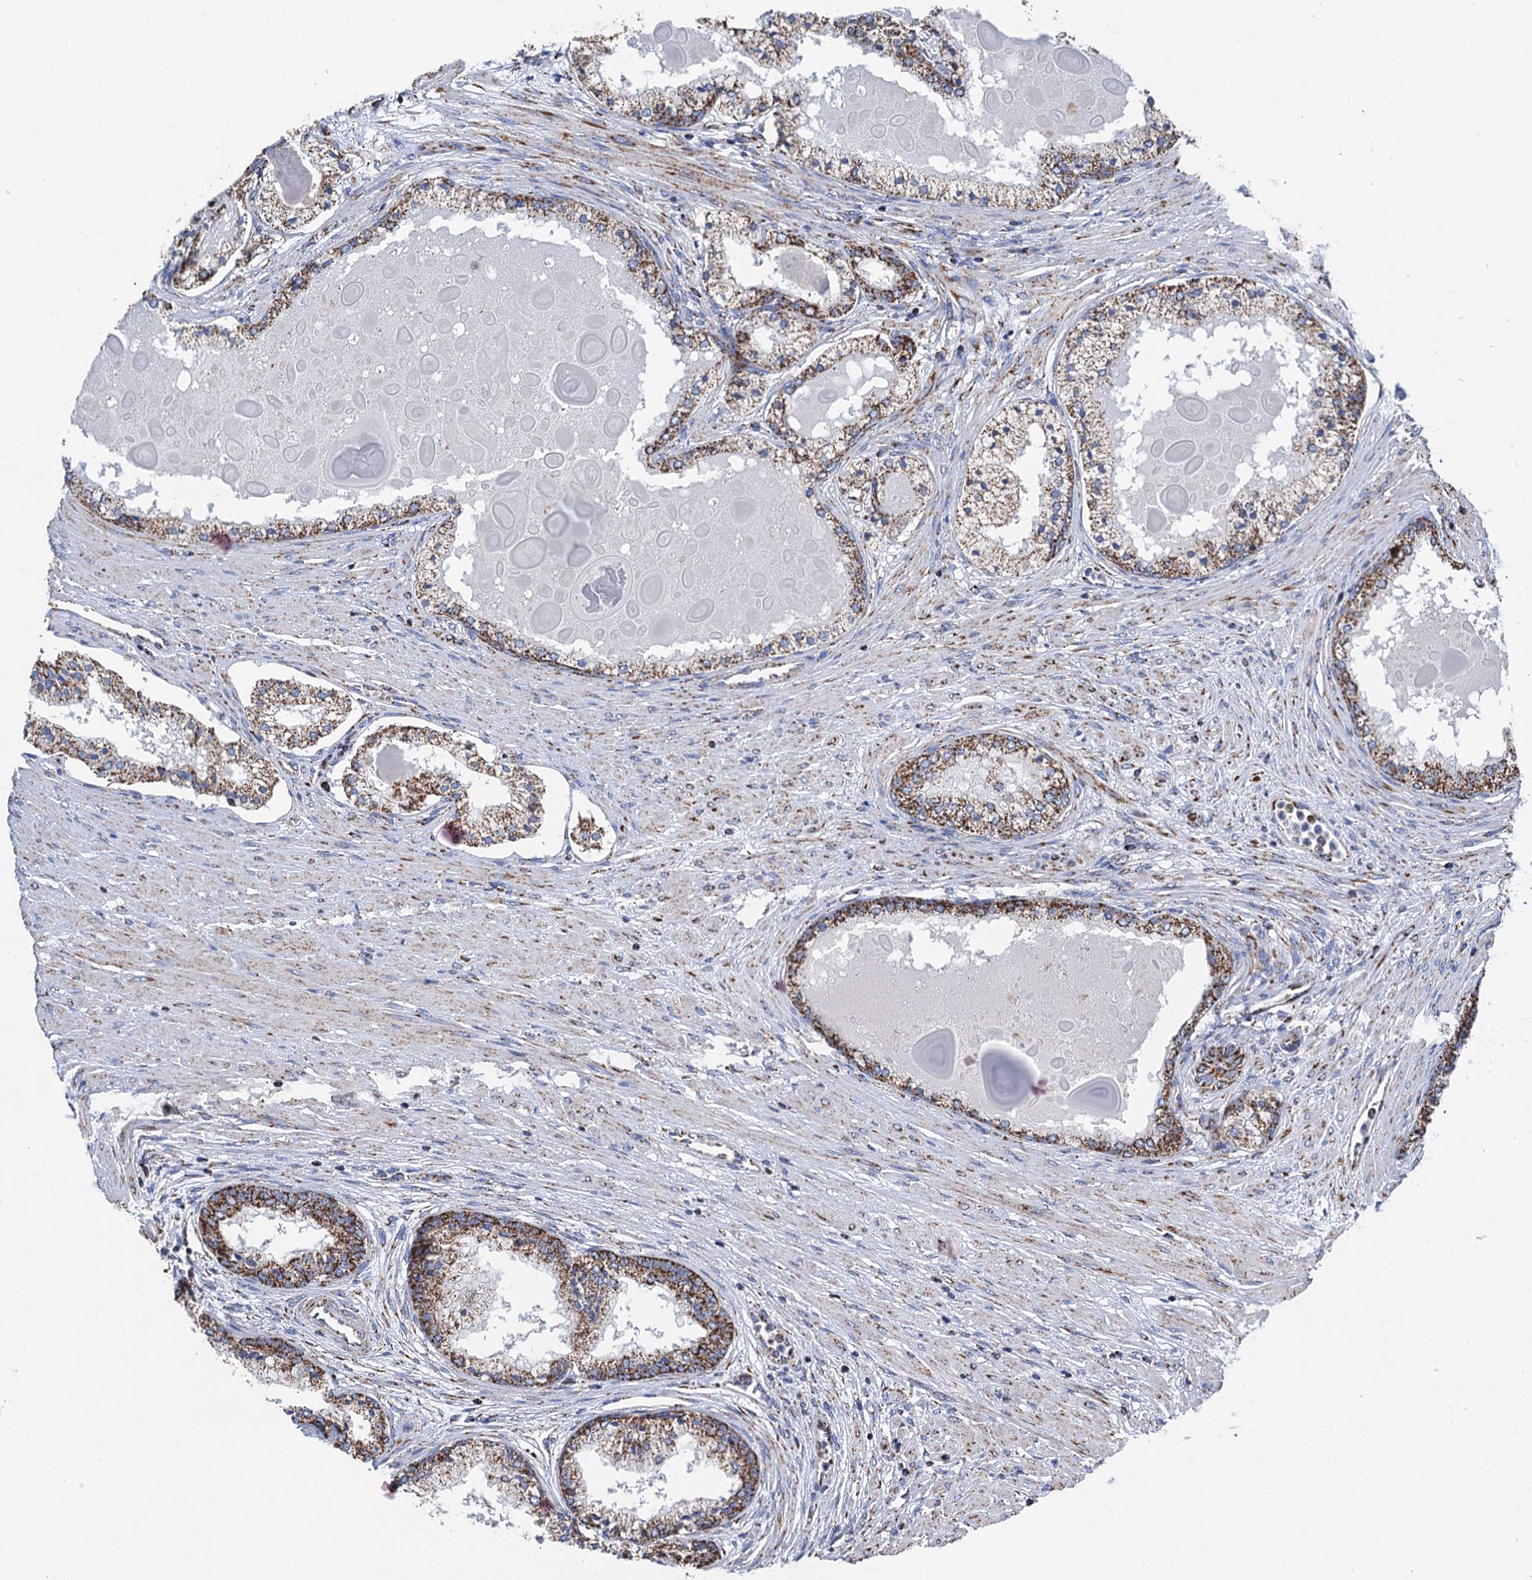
{"staining": {"intensity": "moderate", "quantity": ">75%", "location": "cytoplasmic/membranous"}, "tissue": "prostate cancer", "cell_type": "Tumor cells", "image_type": "cancer", "snomed": [{"axis": "morphology", "description": "Adenocarcinoma, Low grade"}, {"axis": "topography", "description": "Prostate"}], "caption": "An immunohistochemistry image of neoplastic tissue is shown. Protein staining in brown labels moderate cytoplasmic/membranous positivity in prostate low-grade adenocarcinoma within tumor cells.", "gene": "IVD", "patient": {"sex": "male", "age": 59}}